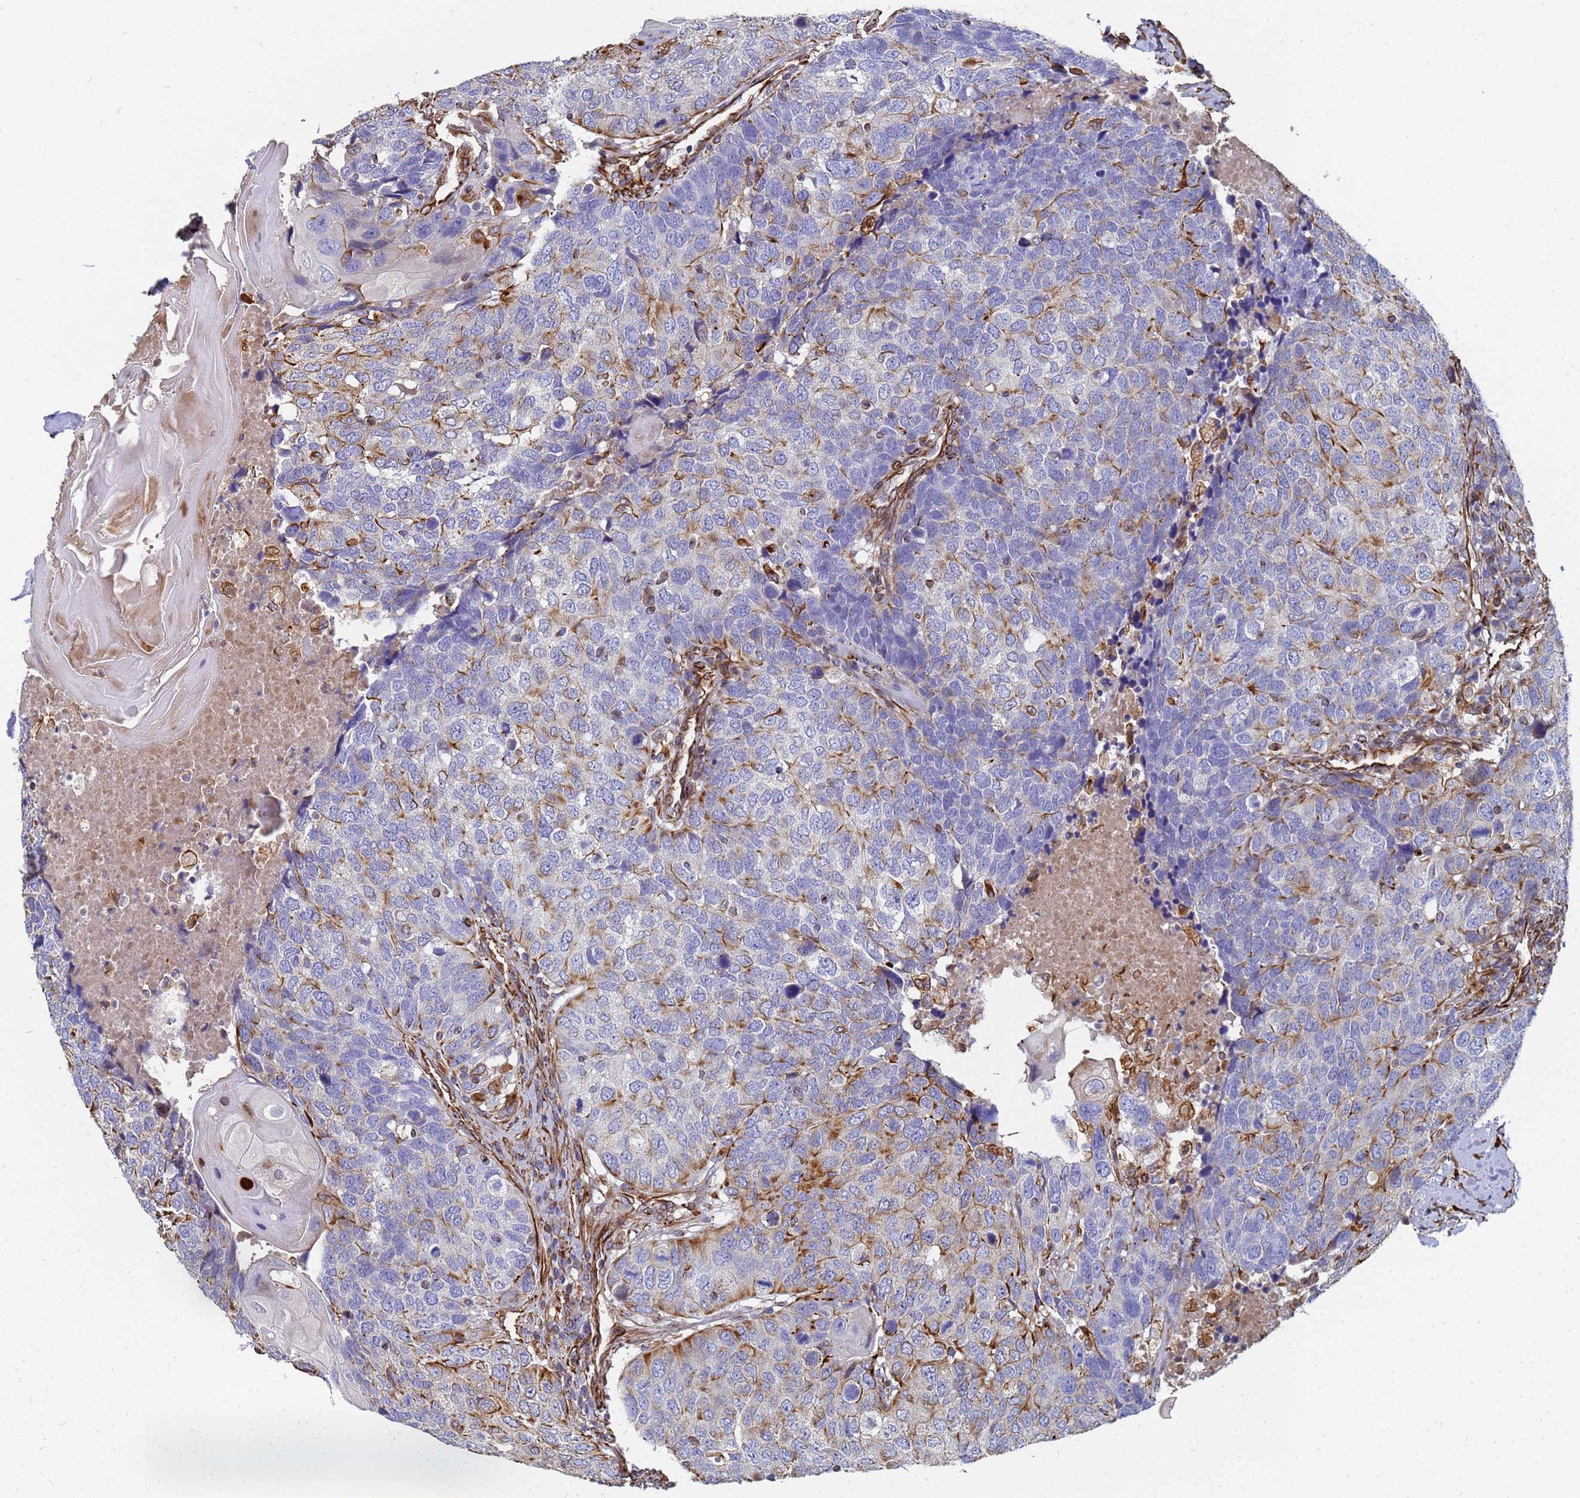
{"staining": {"intensity": "moderate", "quantity": "<25%", "location": "cytoplasmic/membranous"}, "tissue": "head and neck cancer", "cell_type": "Tumor cells", "image_type": "cancer", "snomed": [{"axis": "morphology", "description": "Squamous cell carcinoma, NOS"}, {"axis": "topography", "description": "Head-Neck"}], "caption": "The micrograph reveals staining of head and neck squamous cell carcinoma, revealing moderate cytoplasmic/membranous protein positivity (brown color) within tumor cells. (DAB IHC, brown staining for protein, blue staining for nuclei).", "gene": "SYT13", "patient": {"sex": "male", "age": 66}}